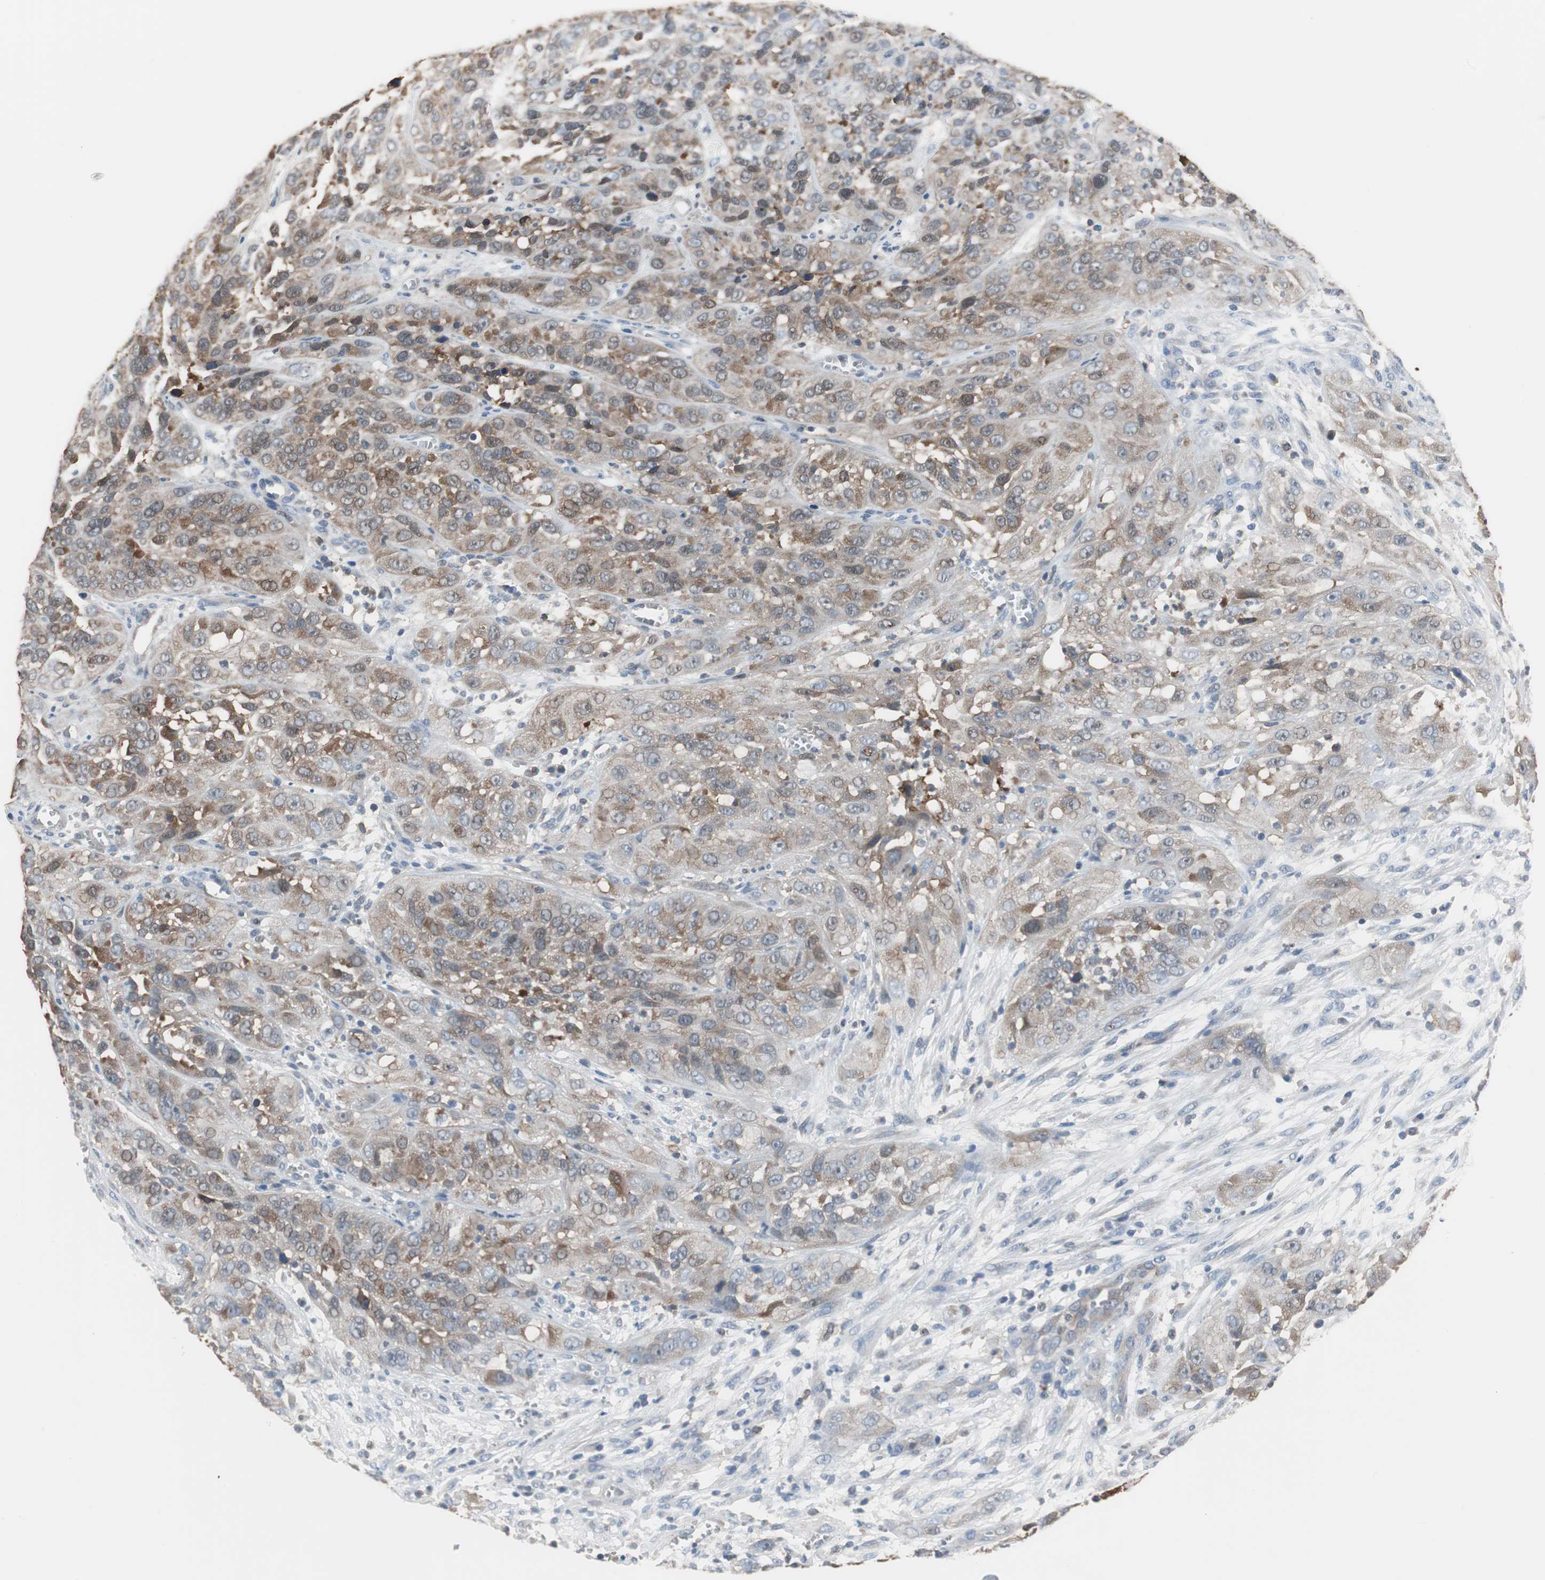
{"staining": {"intensity": "weak", "quantity": "25%-75%", "location": "cytoplasmic/membranous"}, "tissue": "cervical cancer", "cell_type": "Tumor cells", "image_type": "cancer", "snomed": [{"axis": "morphology", "description": "Squamous cell carcinoma, NOS"}, {"axis": "topography", "description": "Cervix"}], "caption": "A low amount of weak cytoplasmic/membranous expression is appreciated in about 25%-75% of tumor cells in squamous cell carcinoma (cervical) tissue. (DAB = brown stain, brightfield microscopy at high magnification).", "gene": "ANXA4", "patient": {"sex": "female", "age": 32}}